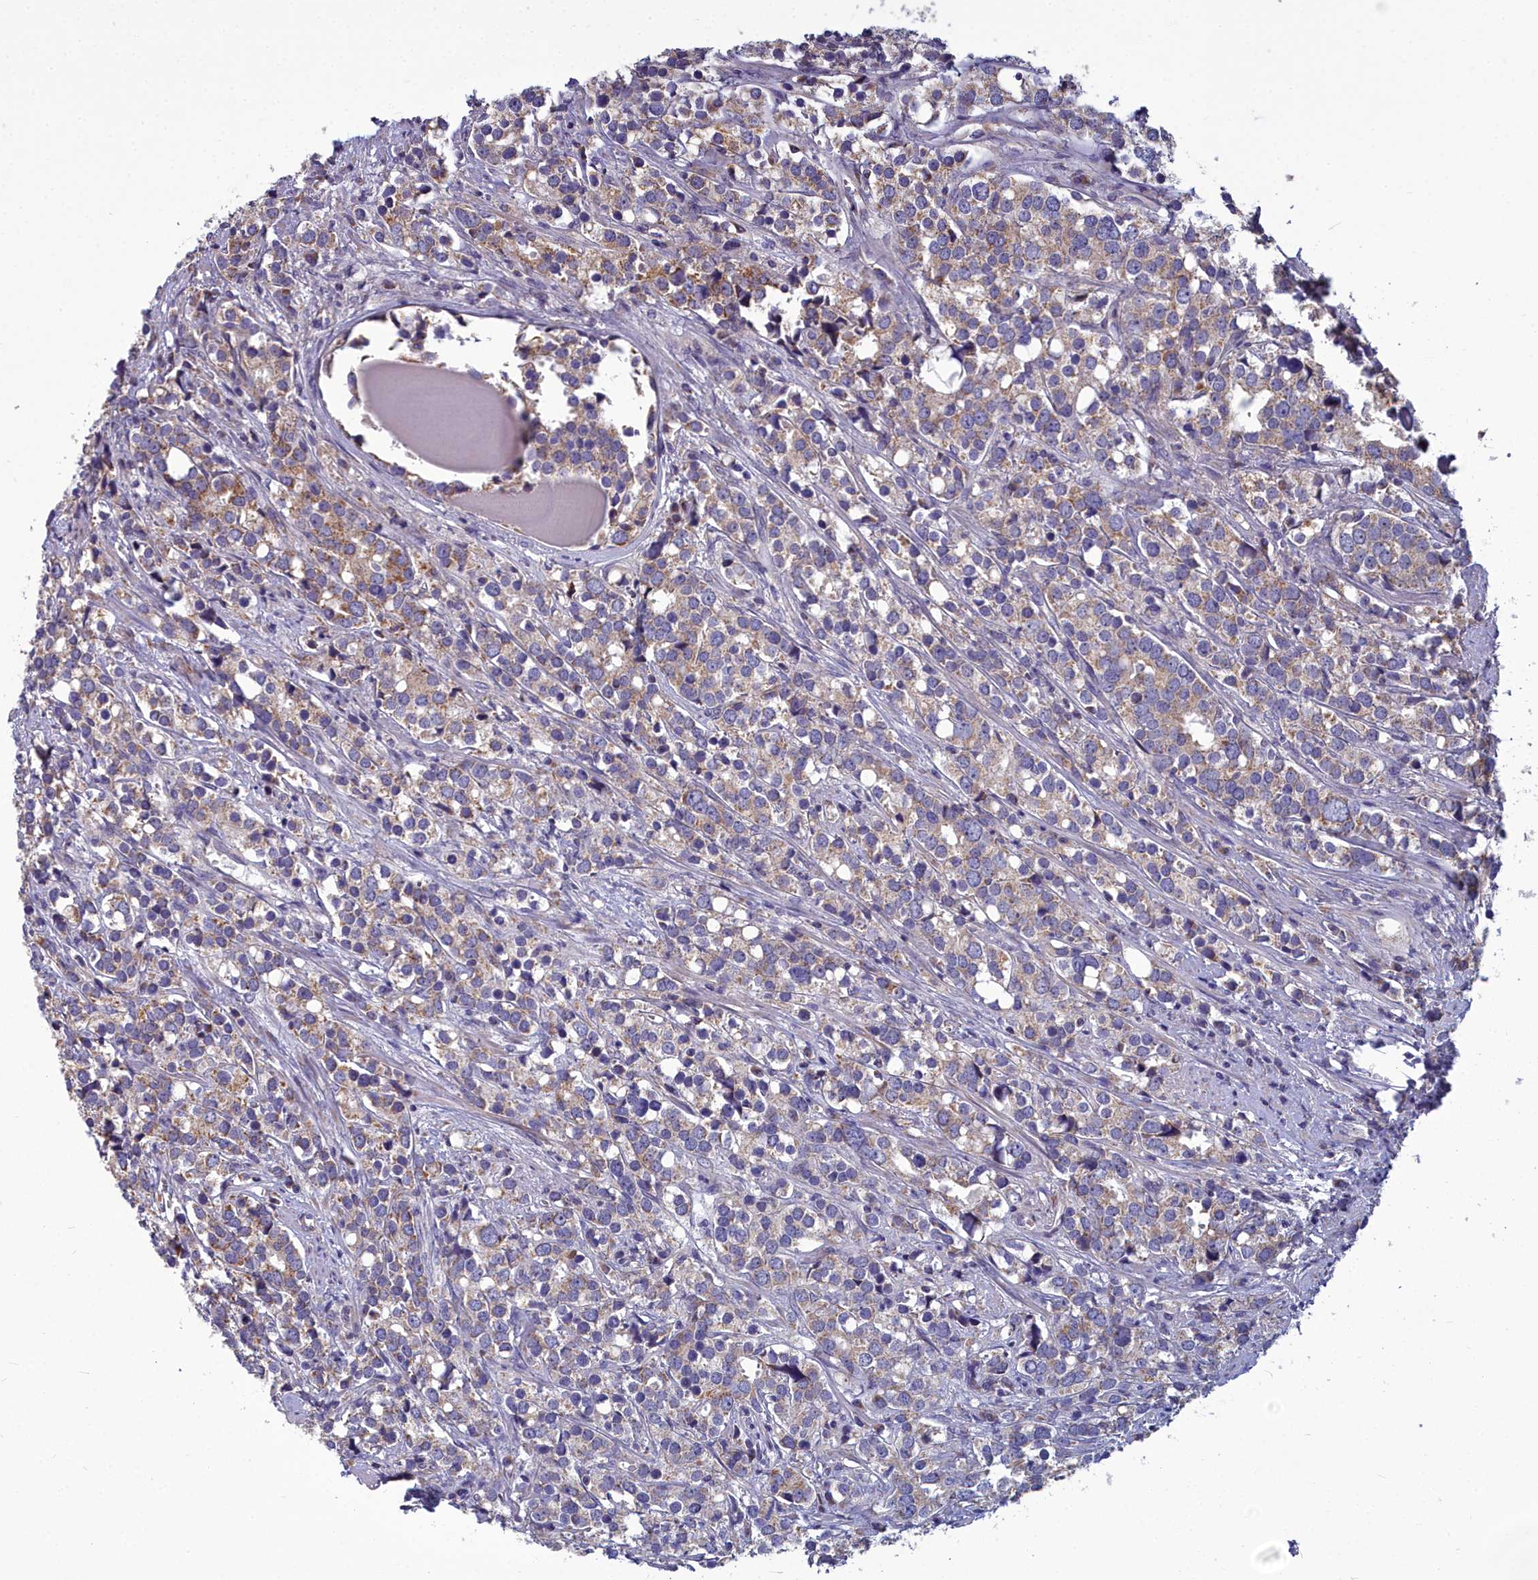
{"staining": {"intensity": "weak", "quantity": "25%-75%", "location": "cytoplasmic/membranous"}, "tissue": "prostate cancer", "cell_type": "Tumor cells", "image_type": "cancer", "snomed": [{"axis": "morphology", "description": "Adenocarcinoma, High grade"}, {"axis": "topography", "description": "Prostate"}], "caption": "A low amount of weak cytoplasmic/membranous staining is identified in about 25%-75% of tumor cells in prostate high-grade adenocarcinoma tissue.", "gene": "COX20", "patient": {"sex": "male", "age": 71}}